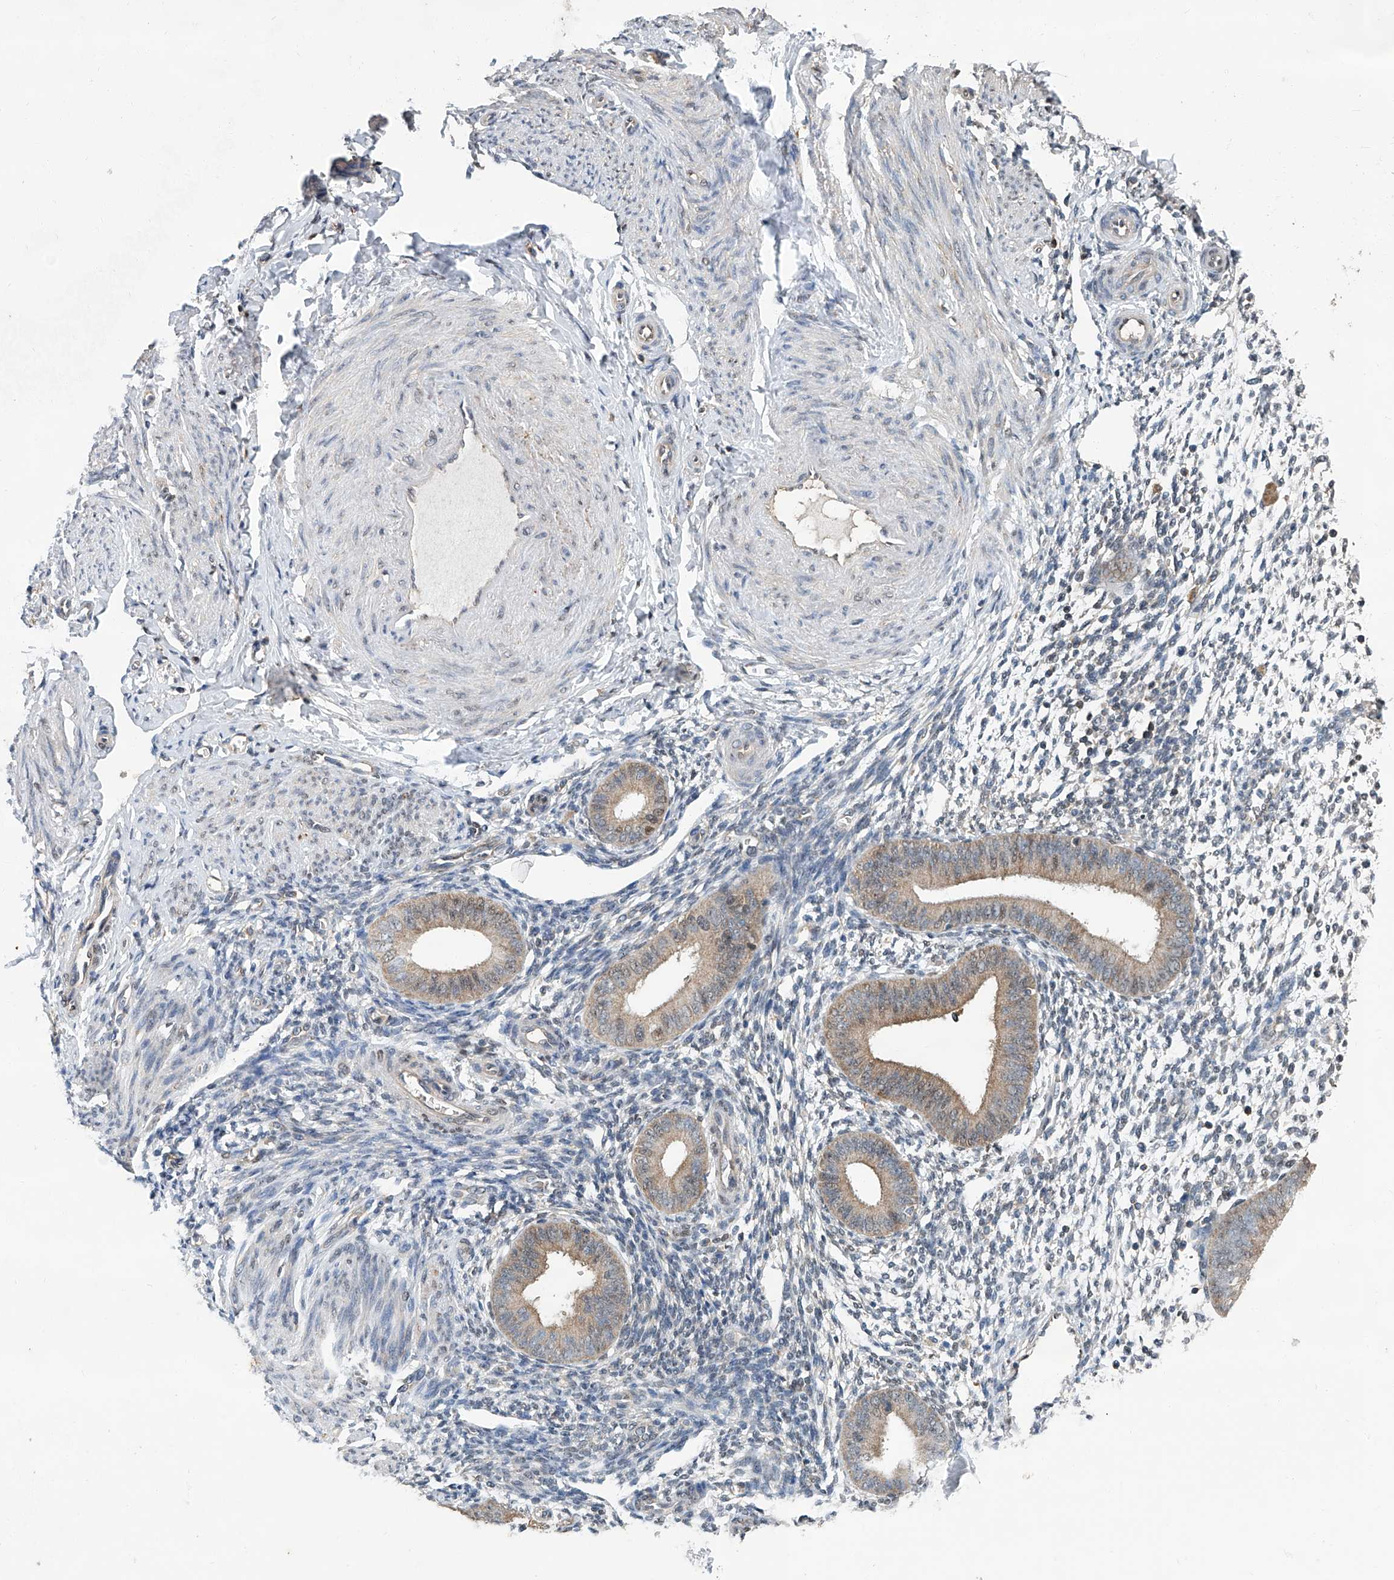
{"staining": {"intensity": "negative", "quantity": "none", "location": "none"}, "tissue": "endometrium", "cell_type": "Cells in endometrial stroma", "image_type": "normal", "snomed": [{"axis": "morphology", "description": "Normal tissue, NOS"}, {"axis": "topography", "description": "Uterus"}, {"axis": "topography", "description": "Endometrium"}], "caption": "High power microscopy photomicrograph of an immunohistochemistry micrograph of unremarkable endometrium, revealing no significant staining in cells in endometrial stroma.", "gene": "CLK1", "patient": {"sex": "female", "age": 48}}